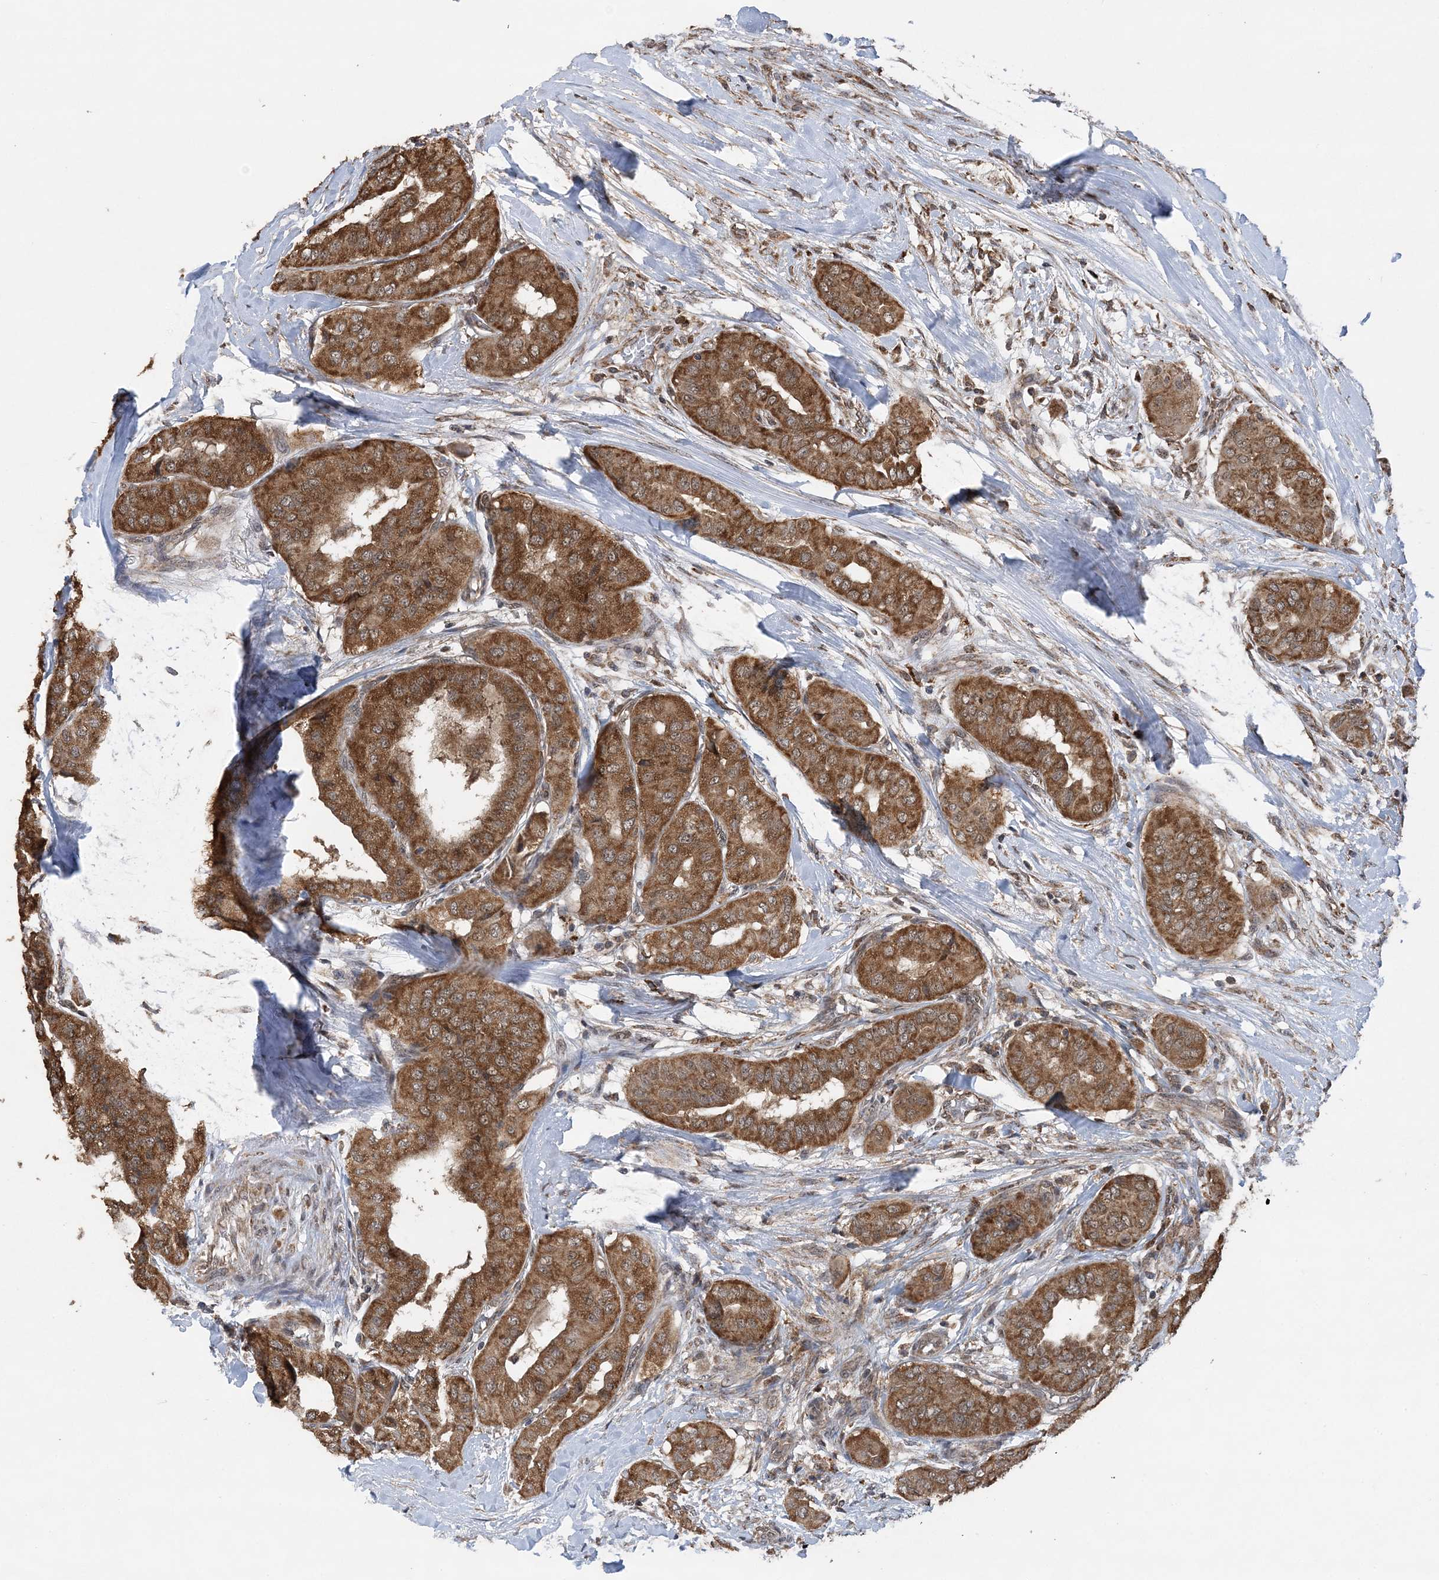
{"staining": {"intensity": "moderate", "quantity": ">75%", "location": "cytoplasmic/membranous"}, "tissue": "thyroid cancer", "cell_type": "Tumor cells", "image_type": "cancer", "snomed": [{"axis": "morphology", "description": "Papillary adenocarcinoma, NOS"}, {"axis": "topography", "description": "Thyroid gland"}], "caption": "Human thyroid cancer (papillary adenocarcinoma) stained for a protein (brown) demonstrates moderate cytoplasmic/membranous positive positivity in about >75% of tumor cells.", "gene": "PCBP1", "patient": {"sex": "female", "age": 59}}